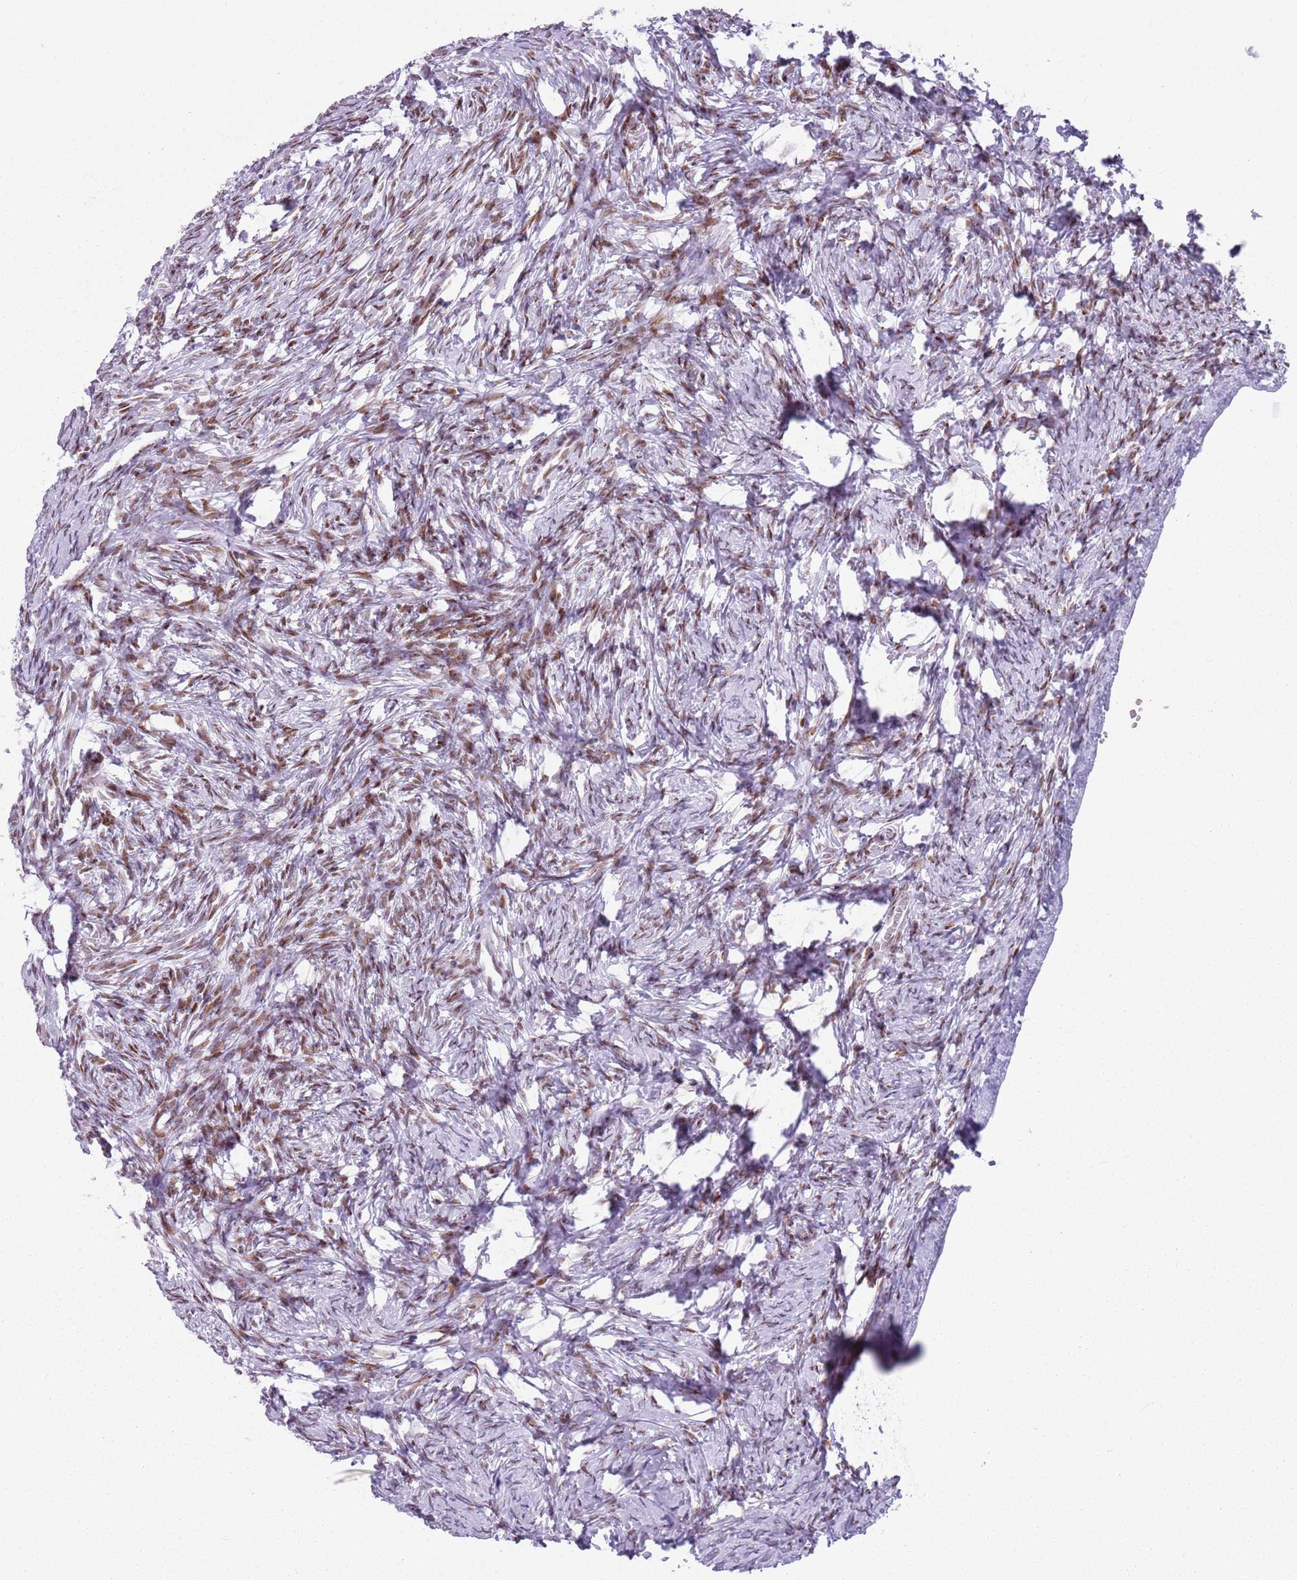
{"staining": {"intensity": "moderate", "quantity": ">75%", "location": "nuclear"}, "tissue": "ovary", "cell_type": "Ovarian stroma cells", "image_type": "normal", "snomed": [{"axis": "morphology", "description": "Adenocarcinoma, NOS"}, {"axis": "topography", "description": "Endometrium"}], "caption": "This photomicrograph exhibits immunohistochemistry (IHC) staining of normal ovary, with medium moderate nuclear positivity in about >75% of ovarian stroma cells.", "gene": "FAM104B", "patient": {"sex": "female", "age": 32}}